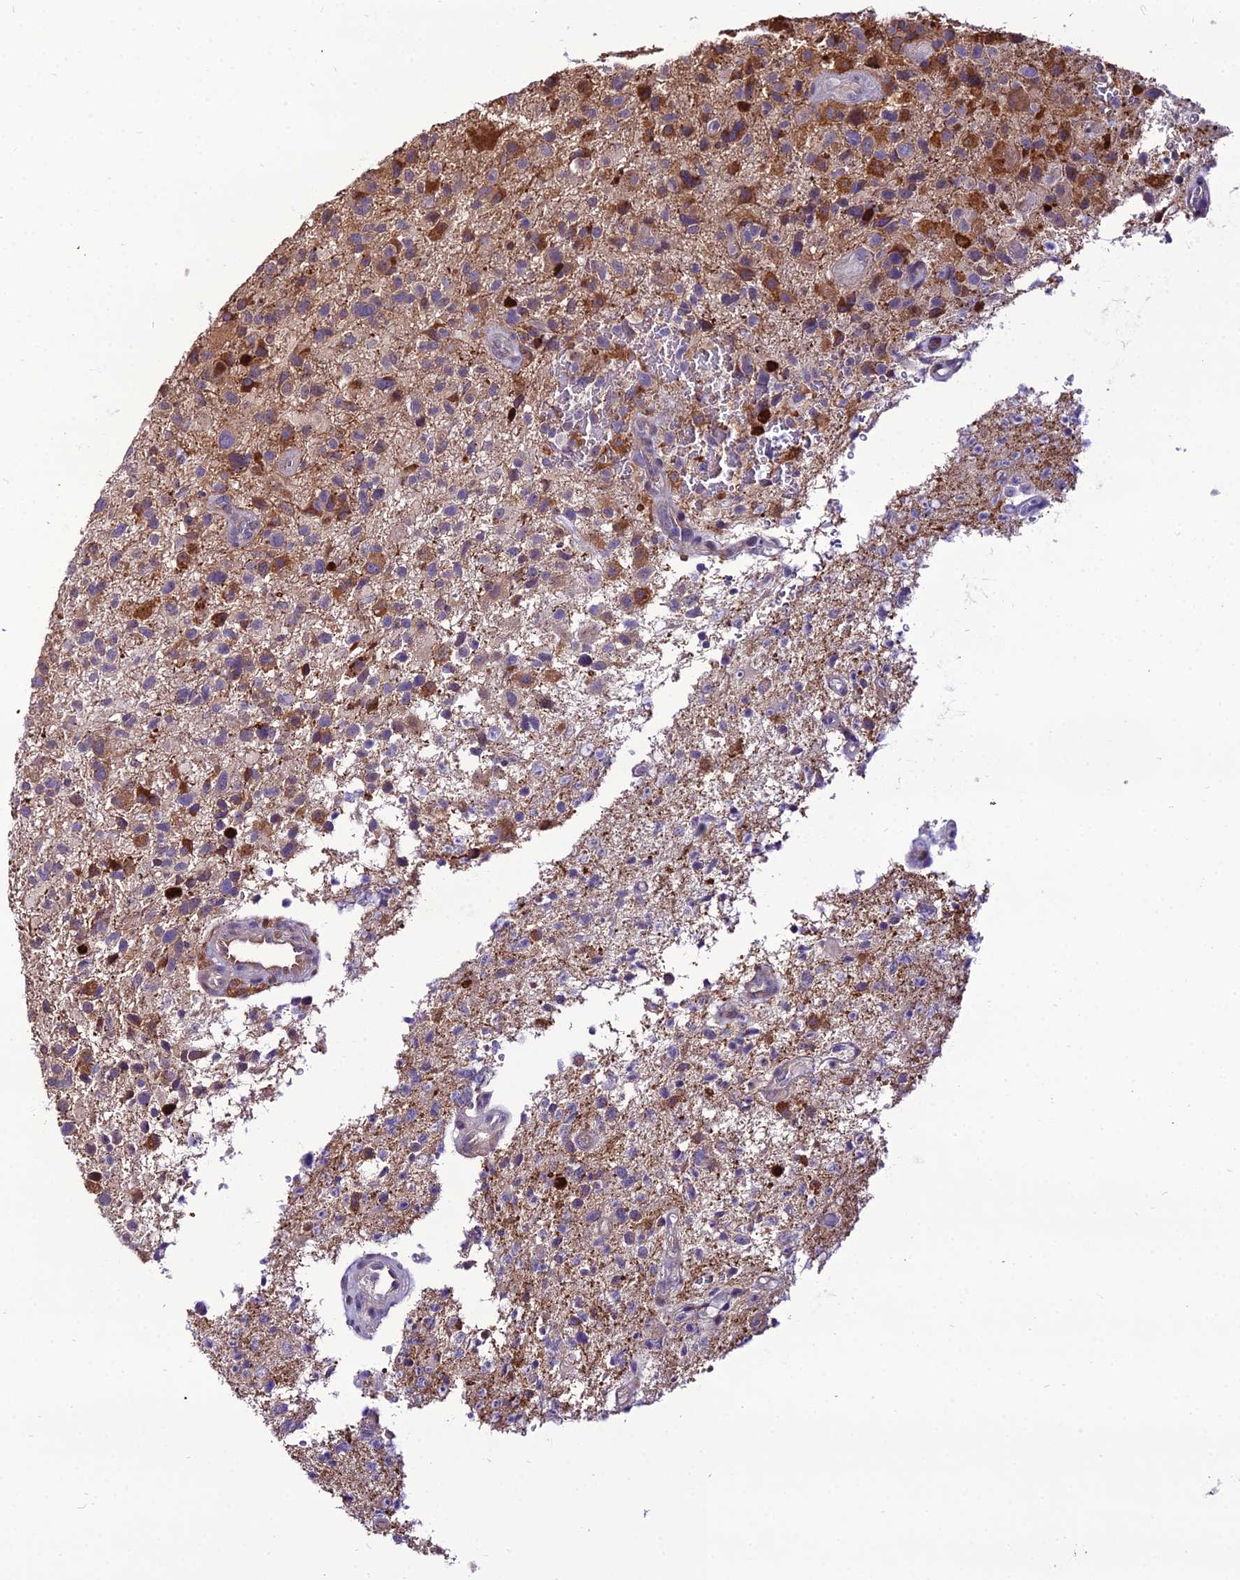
{"staining": {"intensity": "moderate", "quantity": "<25%", "location": "cytoplasmic/membranous"}, "tissue": "glioma", "cell_type": "Tumor cells", "image_type": "cancer", "snomed": [{"axis": "morphology", "description": "Glioma, malignant, High grade"}, {"axis": "topography", "description": "Brain"}], "caption": "This image demonstrates immunohistochemistry (IHC) staining of high-grade glioma (malignant), with low moderate cytoplasmic/membranous expression in approximately <25% of tumor cells.", "gene": "MB21D2", "patient": {"sex": "male", "age": 47}}